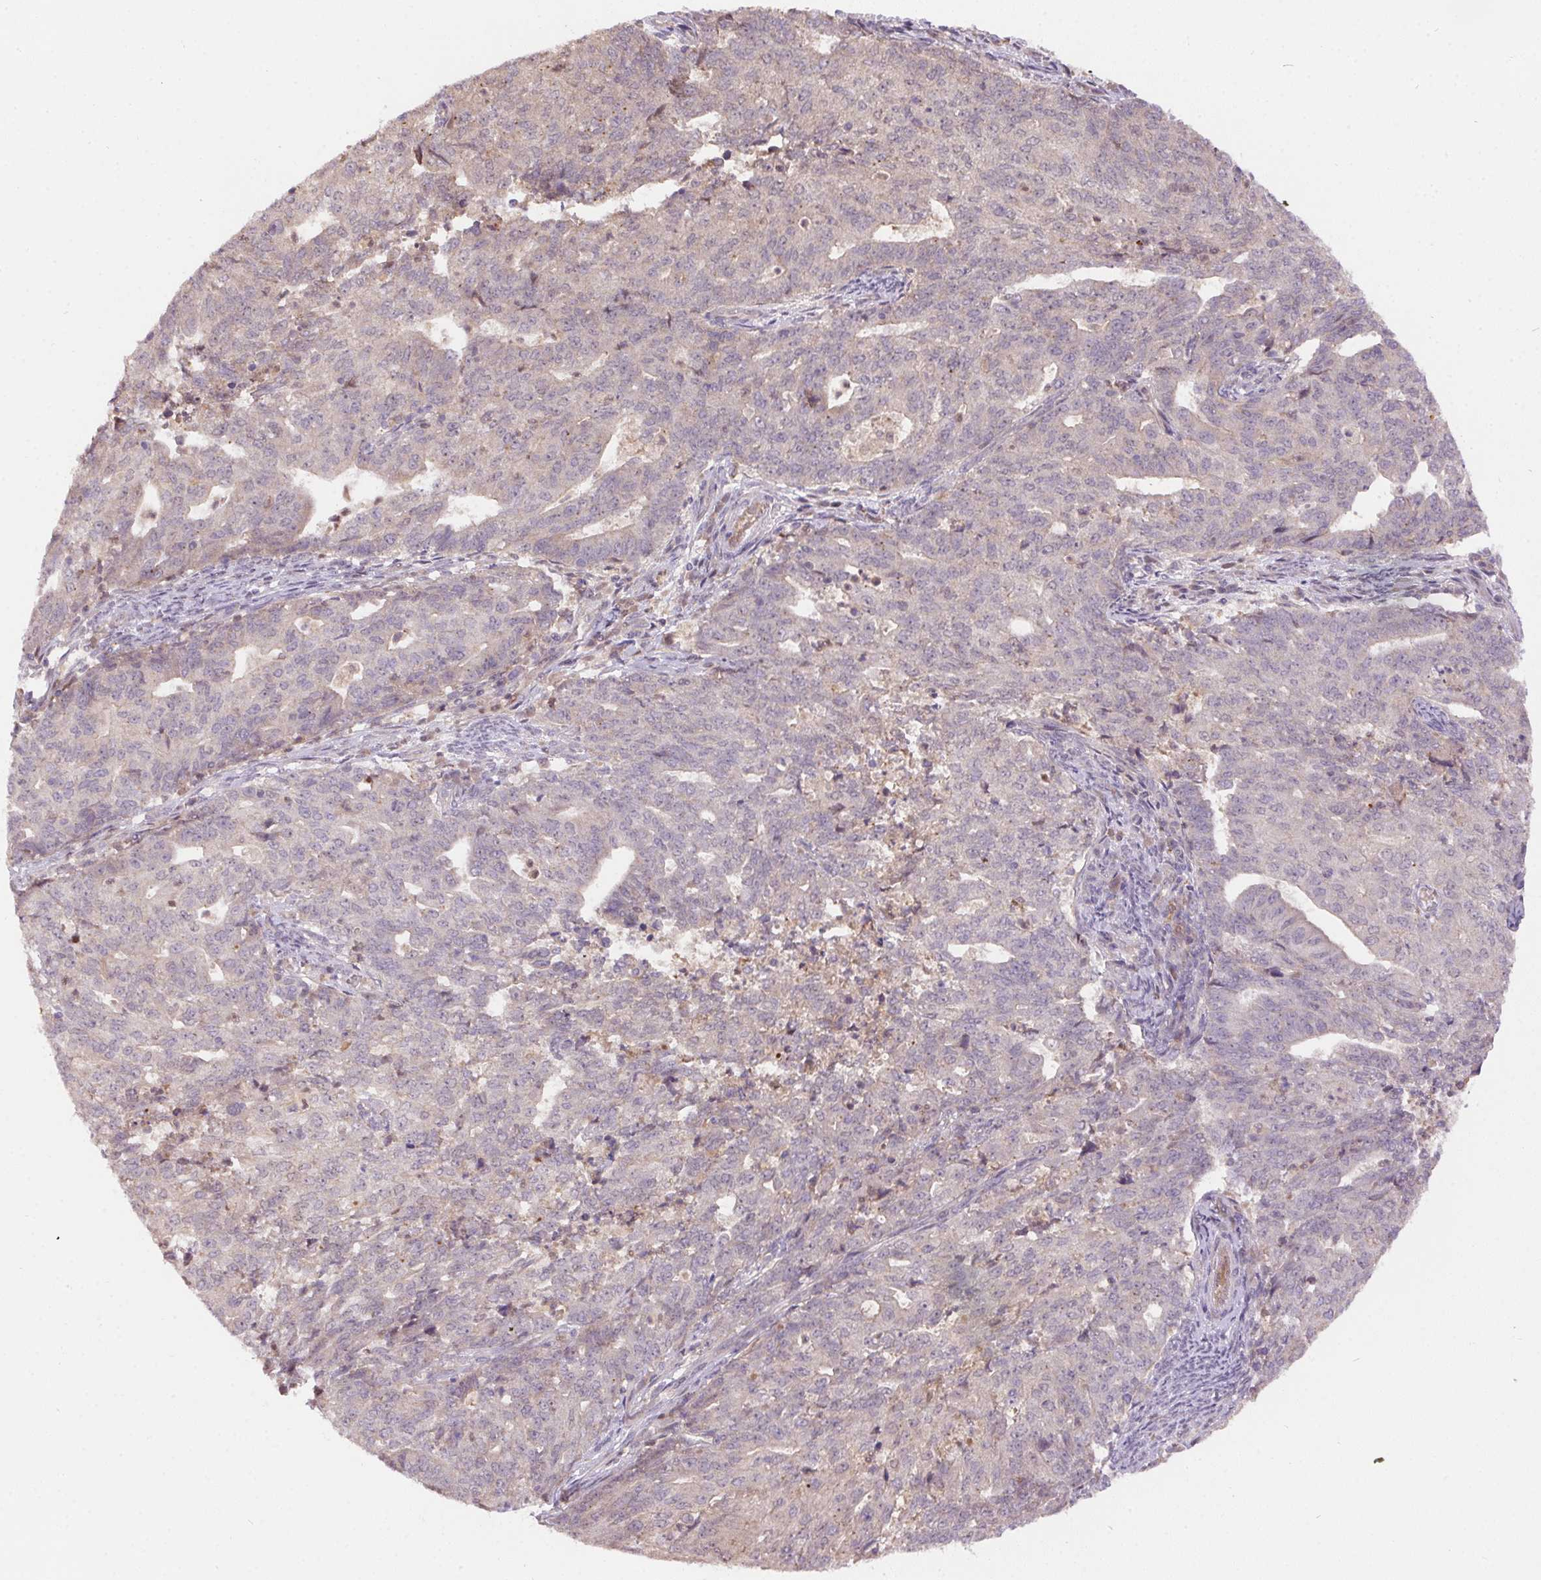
{"staining": {"intensity": "negative", "quantity": "none", "location": "none"}, "tissue": "endometrial cancer", "cell_type": "Tumor cells", "image_type": "cancer", "snomed": [{"axis": "morphology", "description": "Adenocarcinoma, NOS"}, {"axis": "topography", "description": "Endometrium"}], "caption": "Immunohistochemistry (IHC) of adenocarcinoma (endometrial) exhibits no staining in tumor cells. (Brightfield microscopy of DAB (3,3'-diaminobenzidine) immunohistochemistry (IHC) at high magnification).", "gene": "NUDT16", "patient": {"sex": "female", "age": 82}}